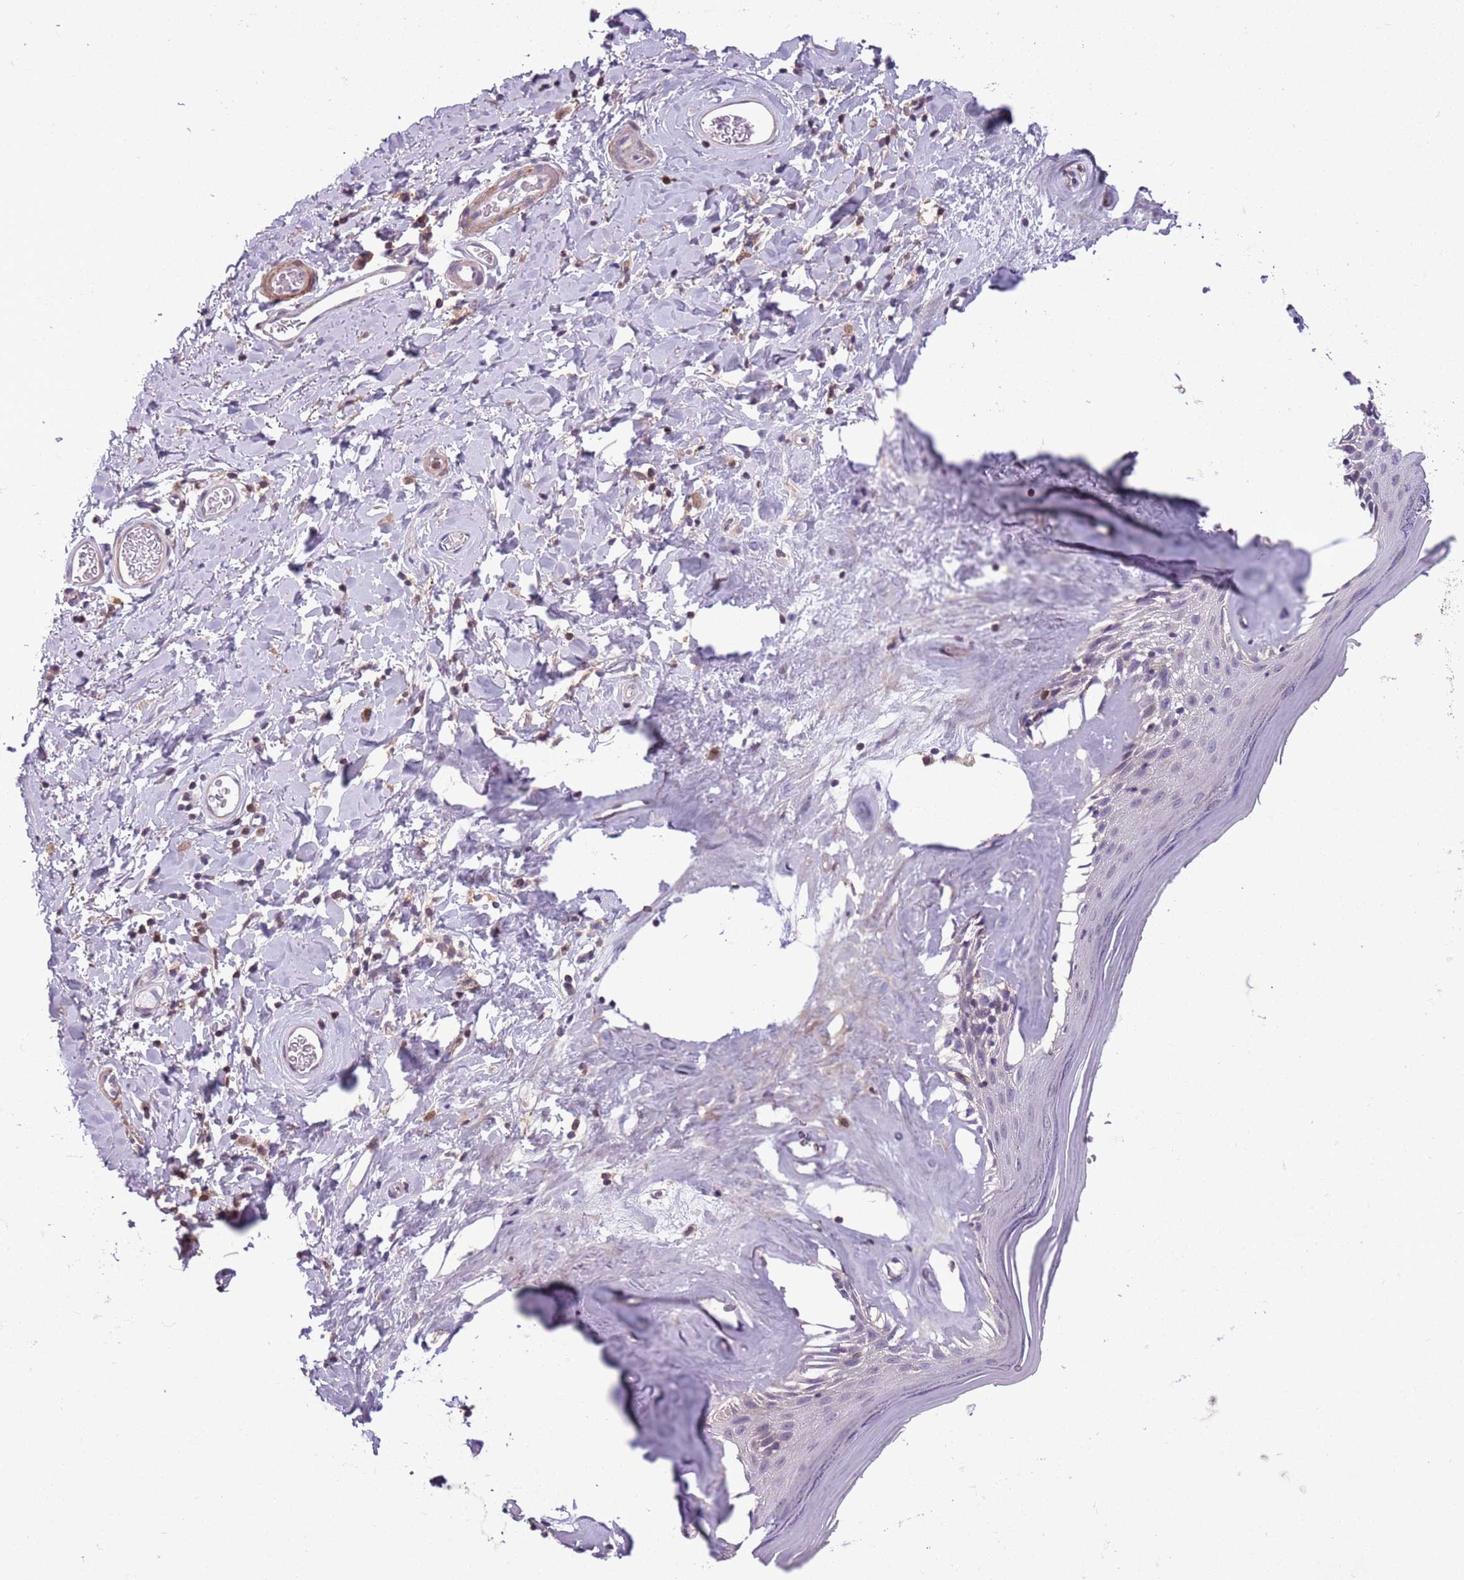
{"staining": {"intensity": "moderate", "quantity": "<25%", "location": "cytoplasmic/membranous"}, "tissue": "skin", "cell_type": "Epidermal cells", "image_type": "normal", "snomed": [{"axis": "morphology", "description": "Normal tissue, NOS"}, {"axis": "morphology", "description": "Inflammation, NOS"}, {"axis": "topography", "description": "Vulva"}], "caption": "Skin stained for a protein (brown) shows moderate cytoplasmic/membranous positive staining in approximately <25% of epidermal cells.", "gene": "JAML", "patient": {"sex": "female", "age": 86}}